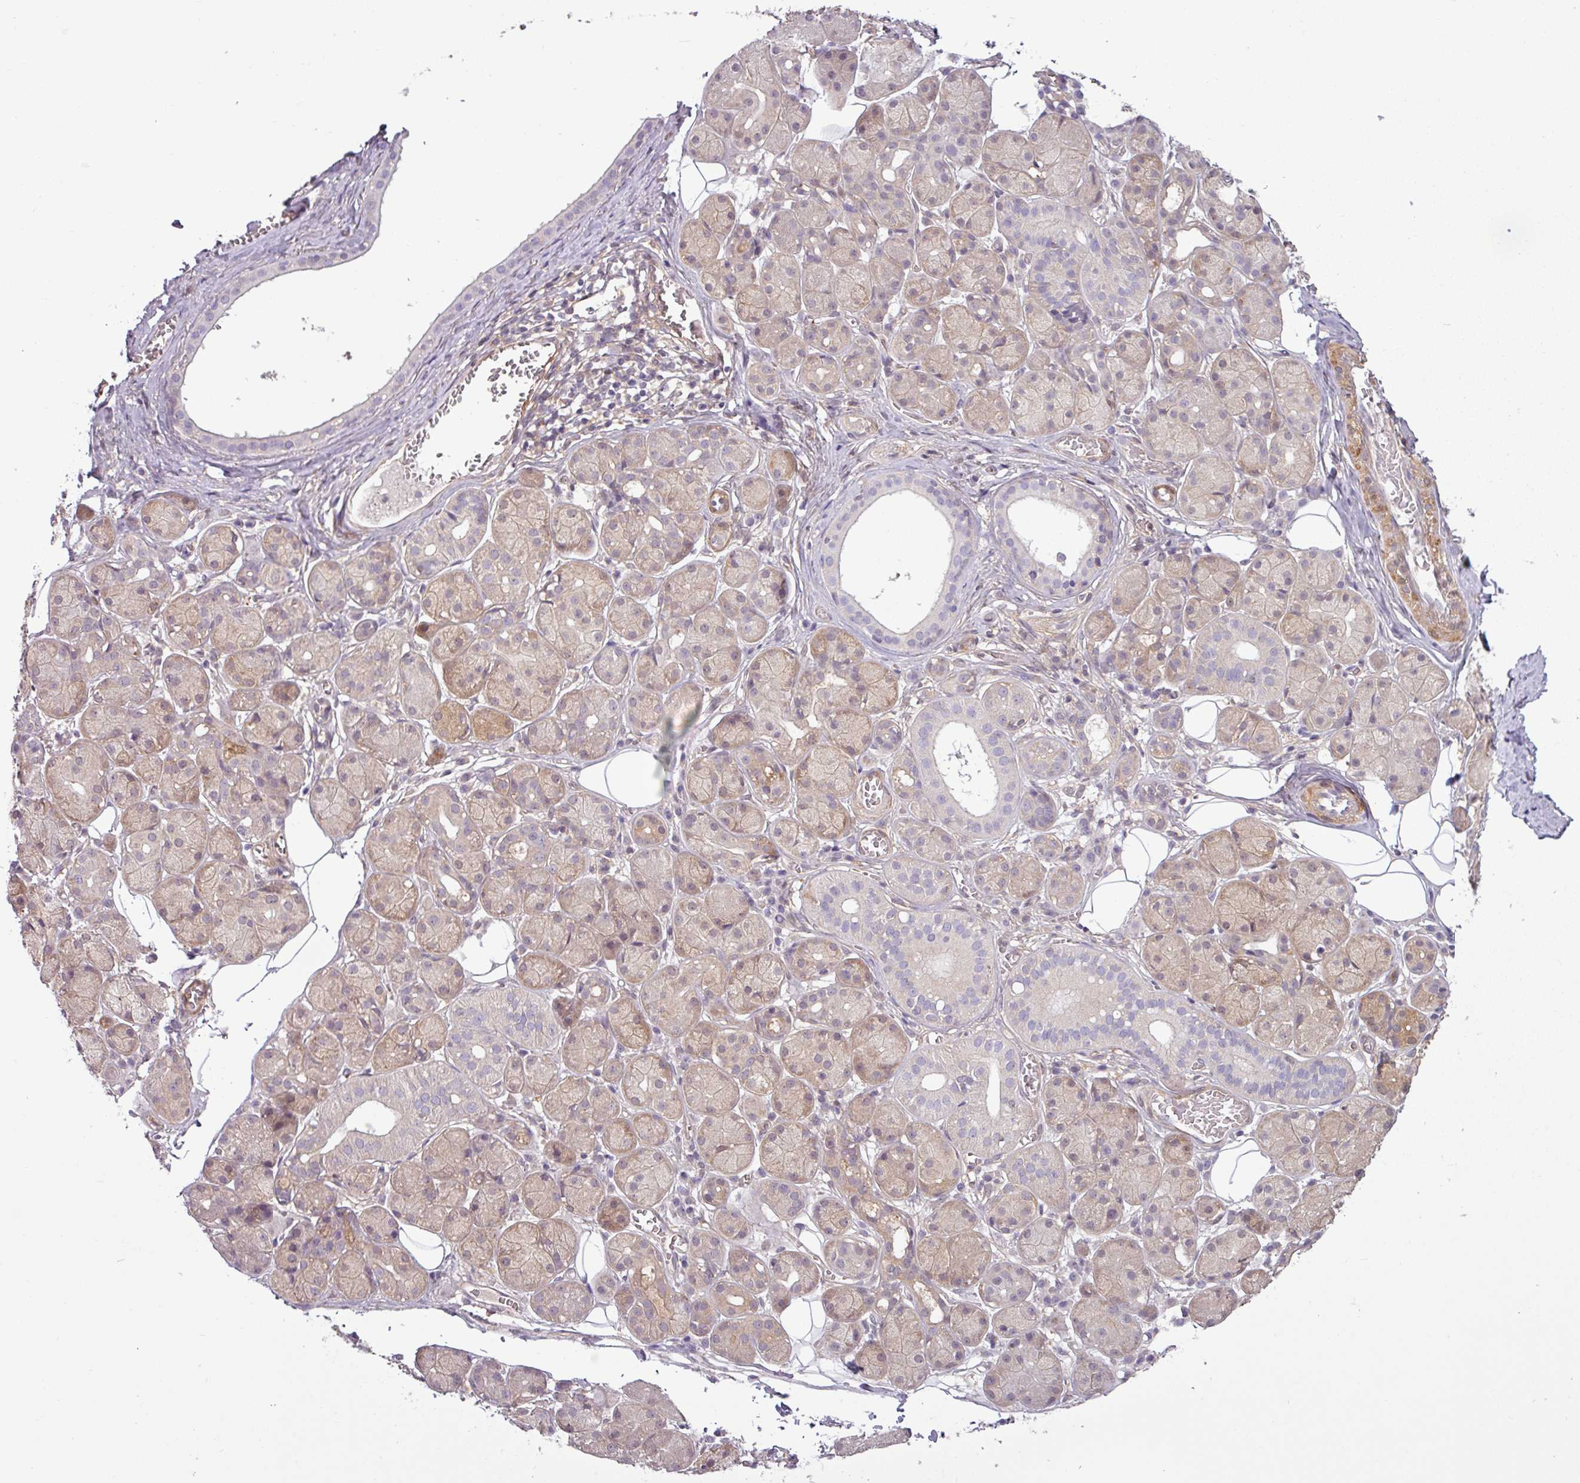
{"staining": {"intensity": "moderate", "quantity": "25%-75%", "location": "cytoplasmic/membranous"}, "tissue": "salivary gland", "cell_type": "Glandular cells", "image_type": "normal", "snomed": [{"axis": "morphology", "description": "Squamous cell carcinoma, NOS"}, {"axis": "topography", "description": "Skin"}, {"axis": "topography", "description": "Head-Neck"}], "caption": "IHC (DAB) staining of benign salivary gland displays moderate cytoplasmic/membranous protein positivity in about 25%-75% of glandular cells.", "gene": "SH3BGRL", "patient": {"sex": "male", "age": 80}}